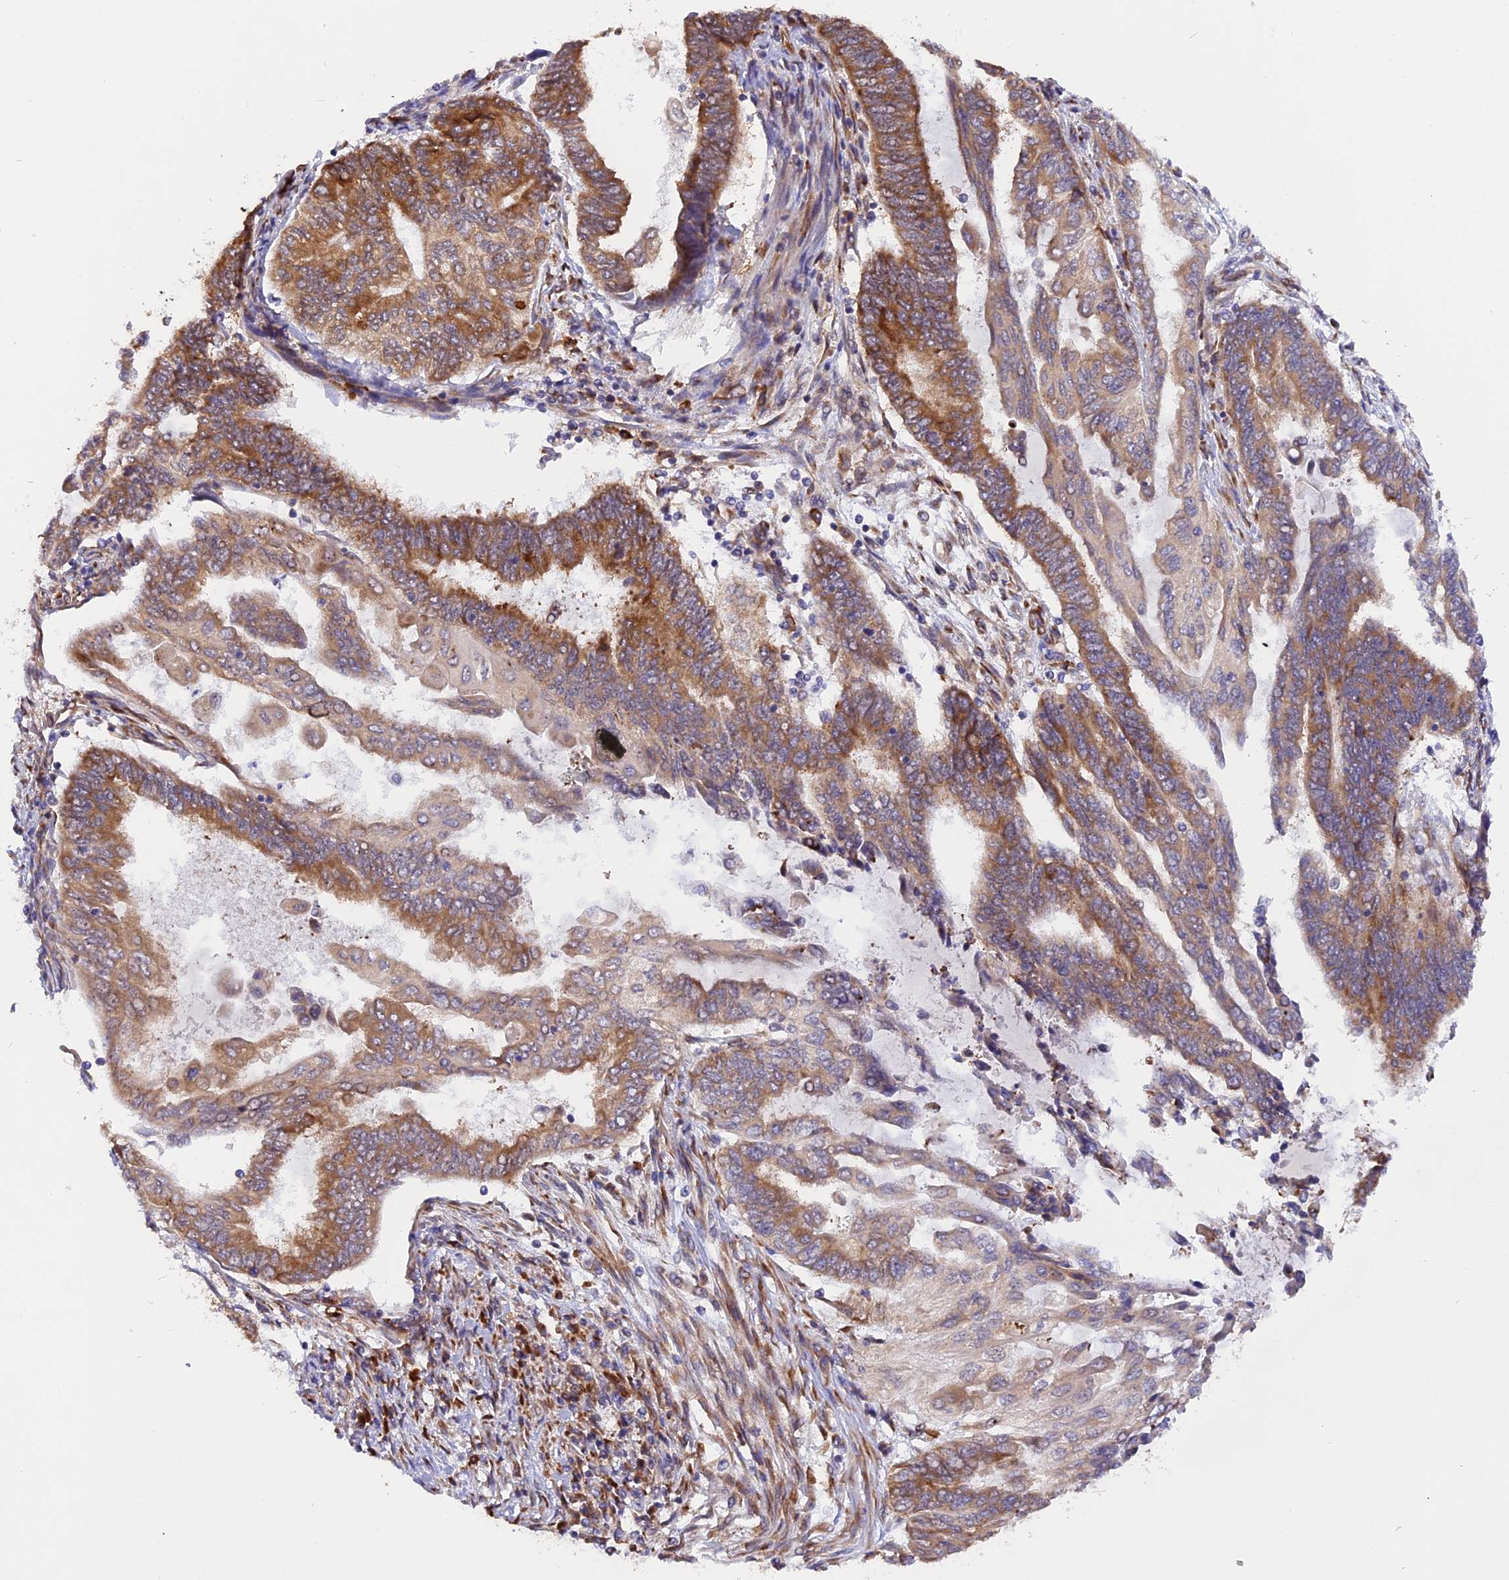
{"staining": {"intensity": "moderate", "quantity": ">75%", "location": "cytoplasmic/membranous"}, "tissue": "endometrial cancer", "cell_type": "Tumor cells", "image_type": "cancer", "snomed": [{"axis": "morphology", "description": "Adenocarcinoma, NOS"}, {"axis": "topography", "description": "Uterus"}, {"axis": "topography", "description": "Endometrium"}], "caption": "Immunohistochemistry (IHC) staining of adenocarcinoma (endometrial), which displays medium levels of moderate cytoplasmic/membranous expression in approximately >75% of tumor cells indicating moderate cytoplasmic/membranous protein staining. The staining was performed using DAB (brown) for protein detection and nuclei were counterstained in hematoxylin (blue).", "gene": "GNPTAB", "patient": {"sex": "female", "age": 70}}